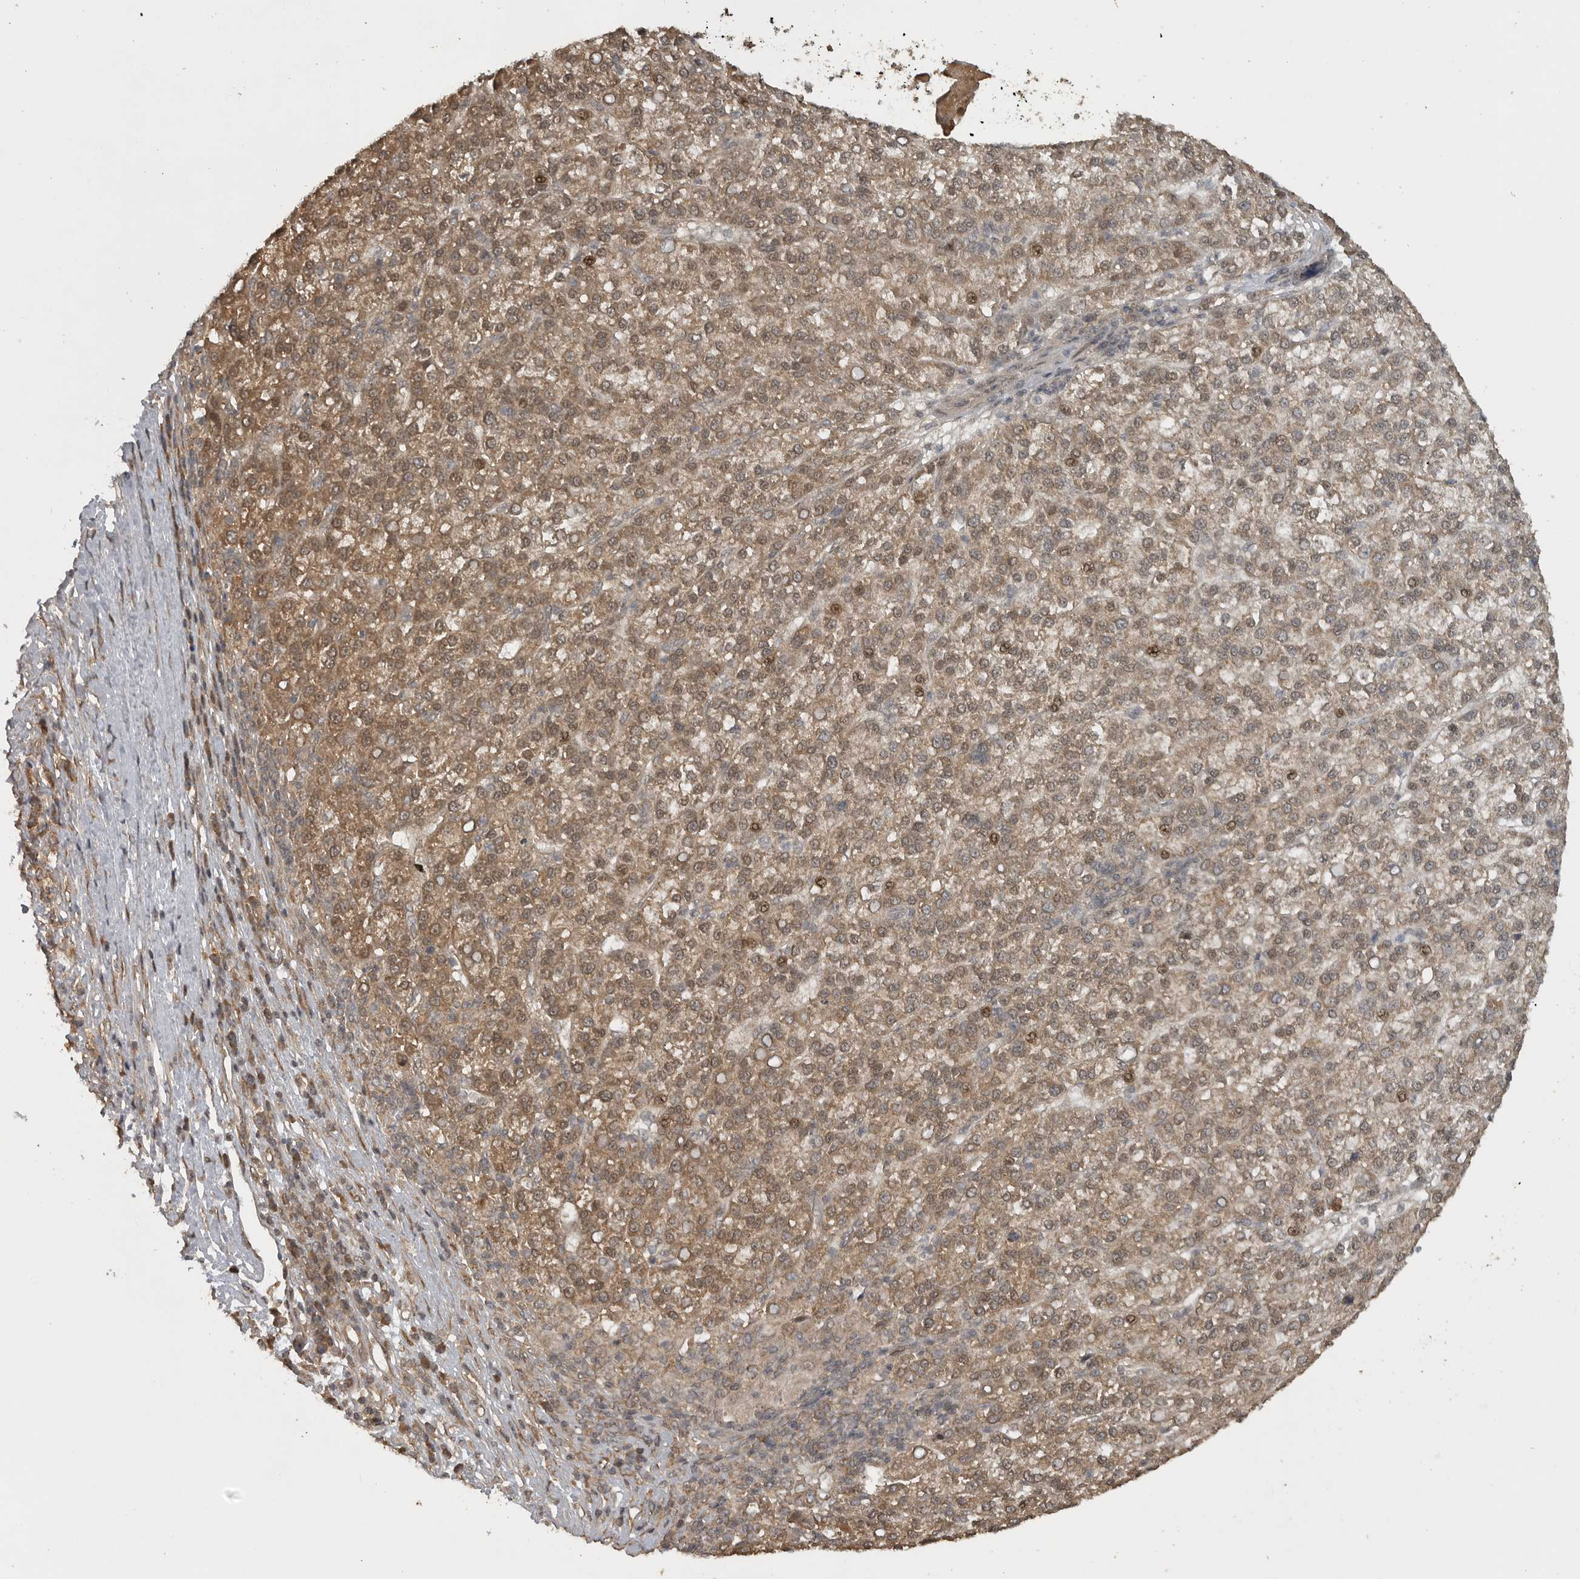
{"staining": {"intensity": "weak", "quantity": ">75%", "location": "cytoplasmic/membranous,nuclear"}, "tissue": "liver cancer", "cell_type": "Tumor cells", "image_type": "cancer", "snomed": [{"axis": "morphology", "description": "Carcinoma, Hepatocellular, NOS"}, {"axis": "topography", "description": "Liver"}], "caption": "Immunohistochemistry (IHC) (DAB) staining of liver cancer (hepatocellular carcinoma) reveals weak cytoplasmic/membranous and nuclear protein positivity in about >75% of tumor cells.", "gene": "LLGL1", "patient": {"sex": "female", "age": 58}}